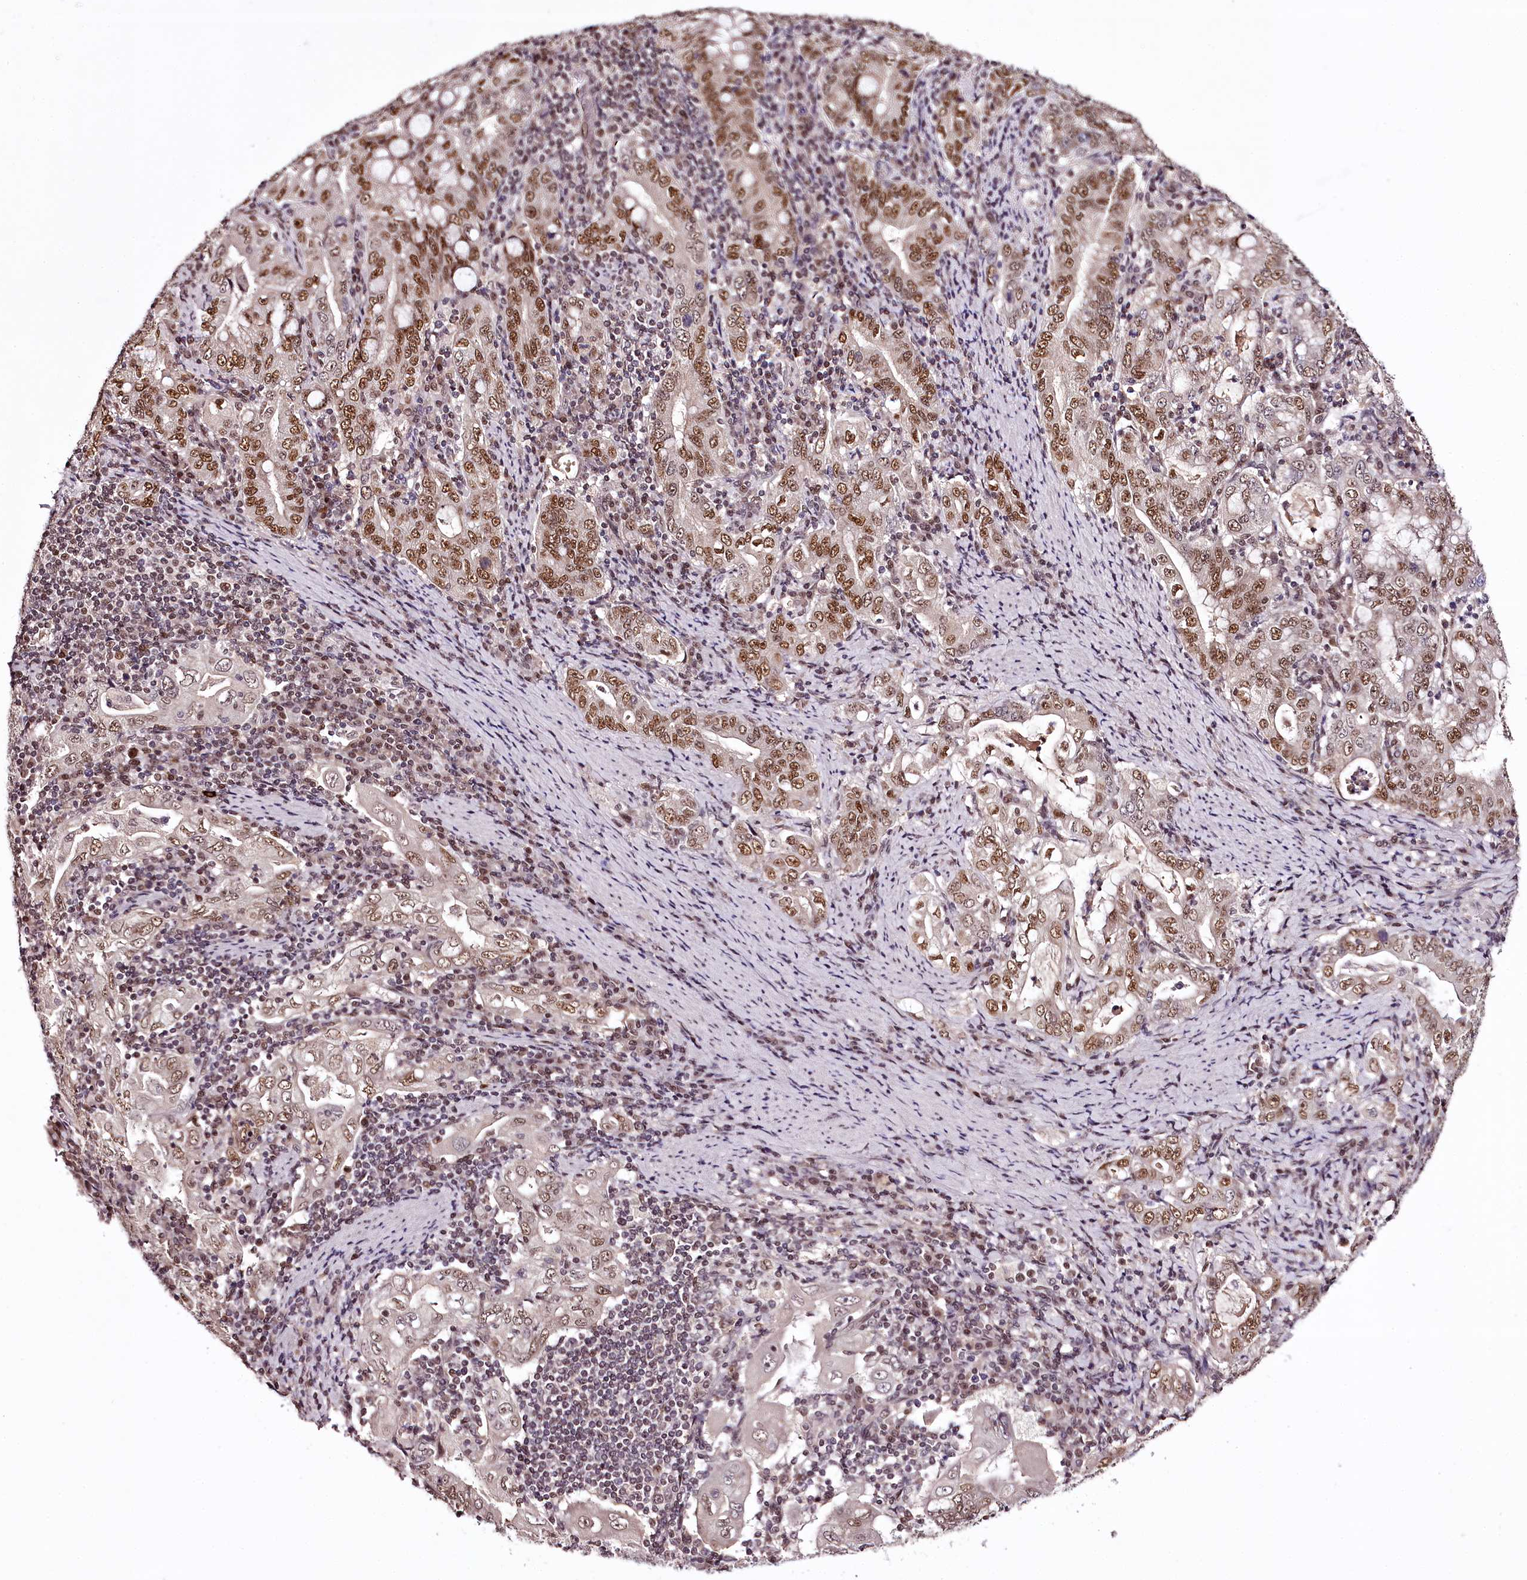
{"staining": {"intensity": "moderate", "quantity": ">75%", "location": "nuclear"}, "tissue": "stomach cancer", "cell_type": "Tumor cells", "image_type": "cancer", "snomed": [{"axis": "morphology", "description": "Normal tissue, NOS"}, {"axis": "morphology", "description": "Adenocarcinoma, NOS"}, {"axis": "topography", "description": "Esophagus"}, {"axis": "topography", "description": "Stomach, upper"}, {"axis": "topography", "description": "Peripheral nerve tissue"}], "caption": "Stomach cancer (adenocarcinoma) stained with a protein marker reveals moderate staining in tumor cells.", "gene": "TTC33", "patient": {"sex": "male", "age": 62}}